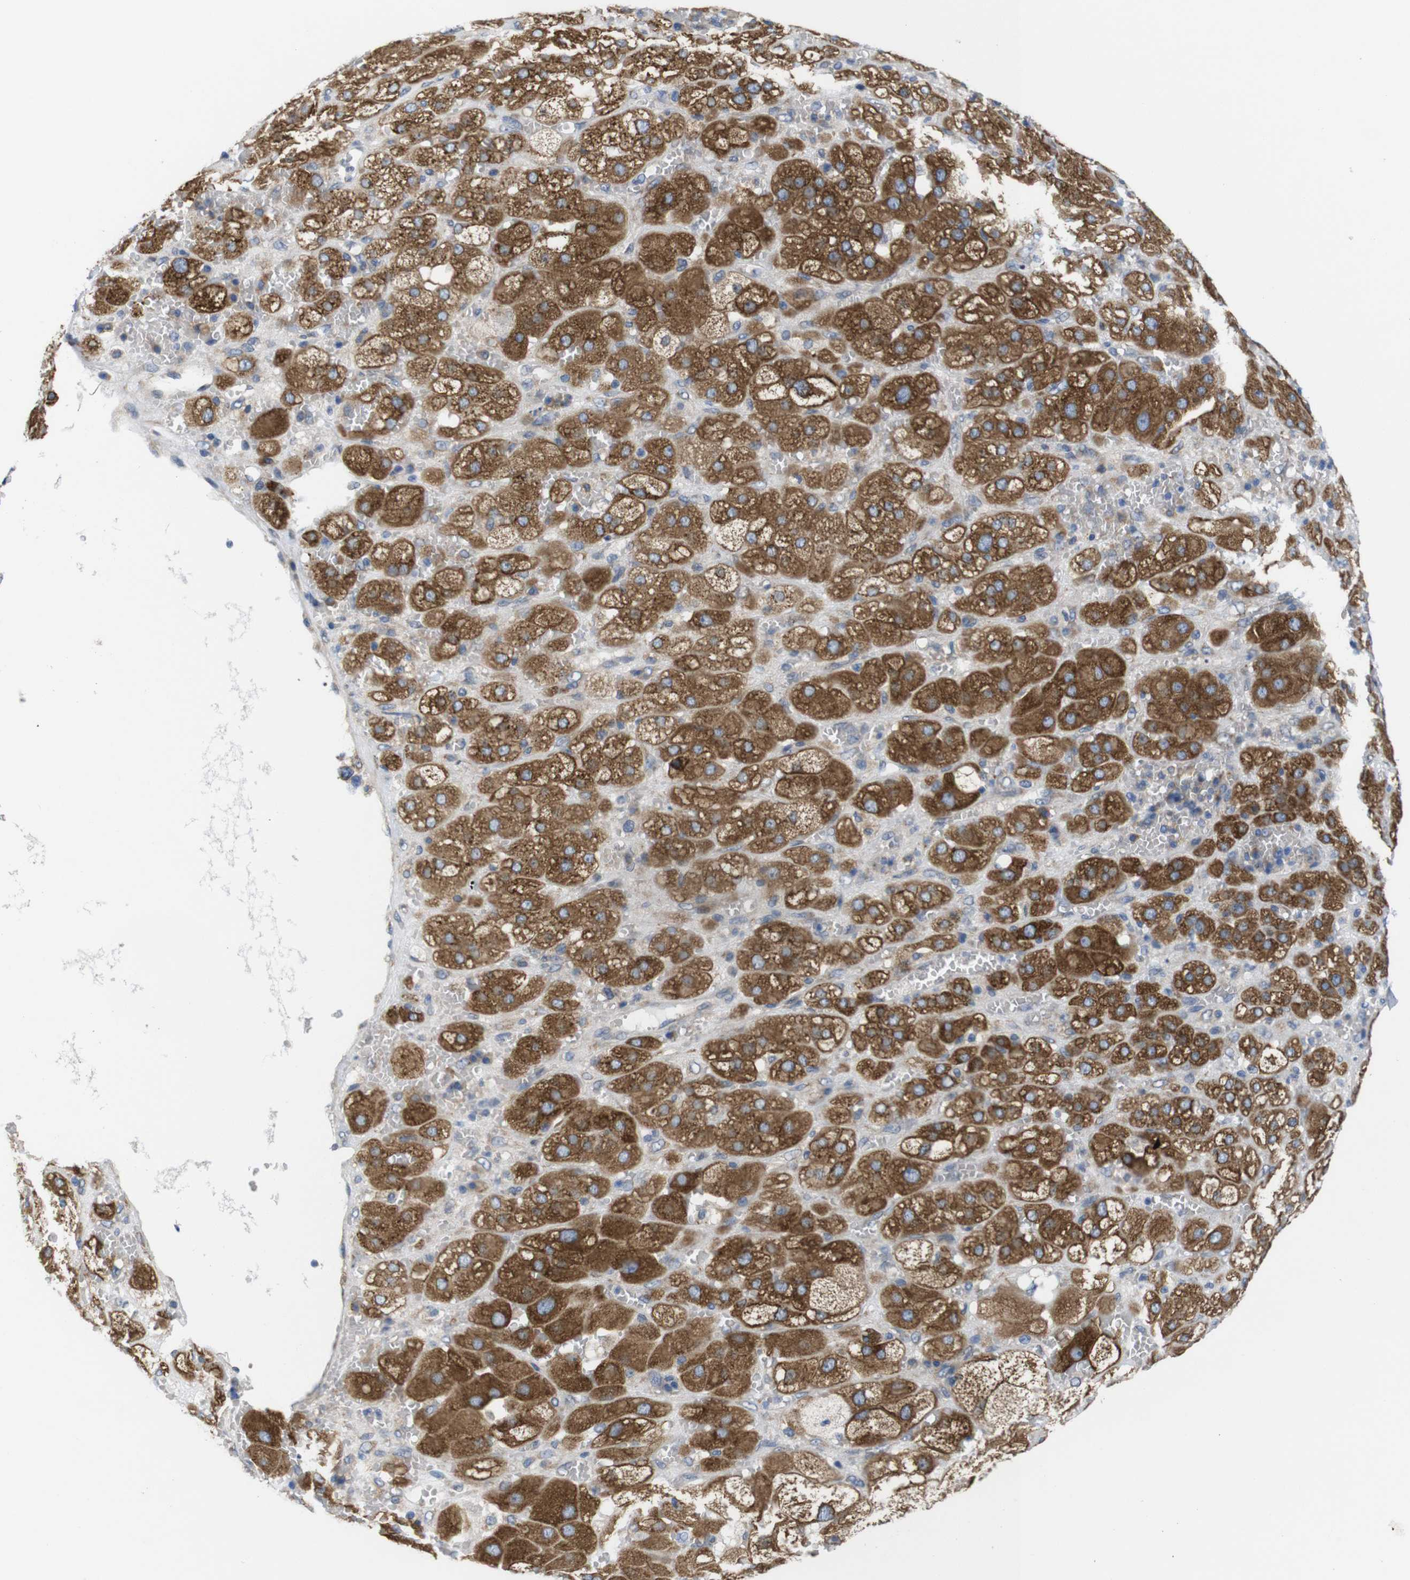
{"staining": {"intensity": "strong", "quantity": ">75%", "location": "cytoplasmic/membranous"}, "tissue": "adrenal gland", "cell_type": "Glandular cells", "image_type": "normal", "snomed": [{"axis": "morphology", "description": "Normal tissue, NOS"}, {"axis": "topography", "description": "Adrenal gland"}], "caption": "Adrenal gland stained with immunohistochemistry displays strong cytoplasmic/membranous positivity in approximately >75% of glandular cells.", "gene": "HACD3", "patient": {"sex": "female", "age": 47}}